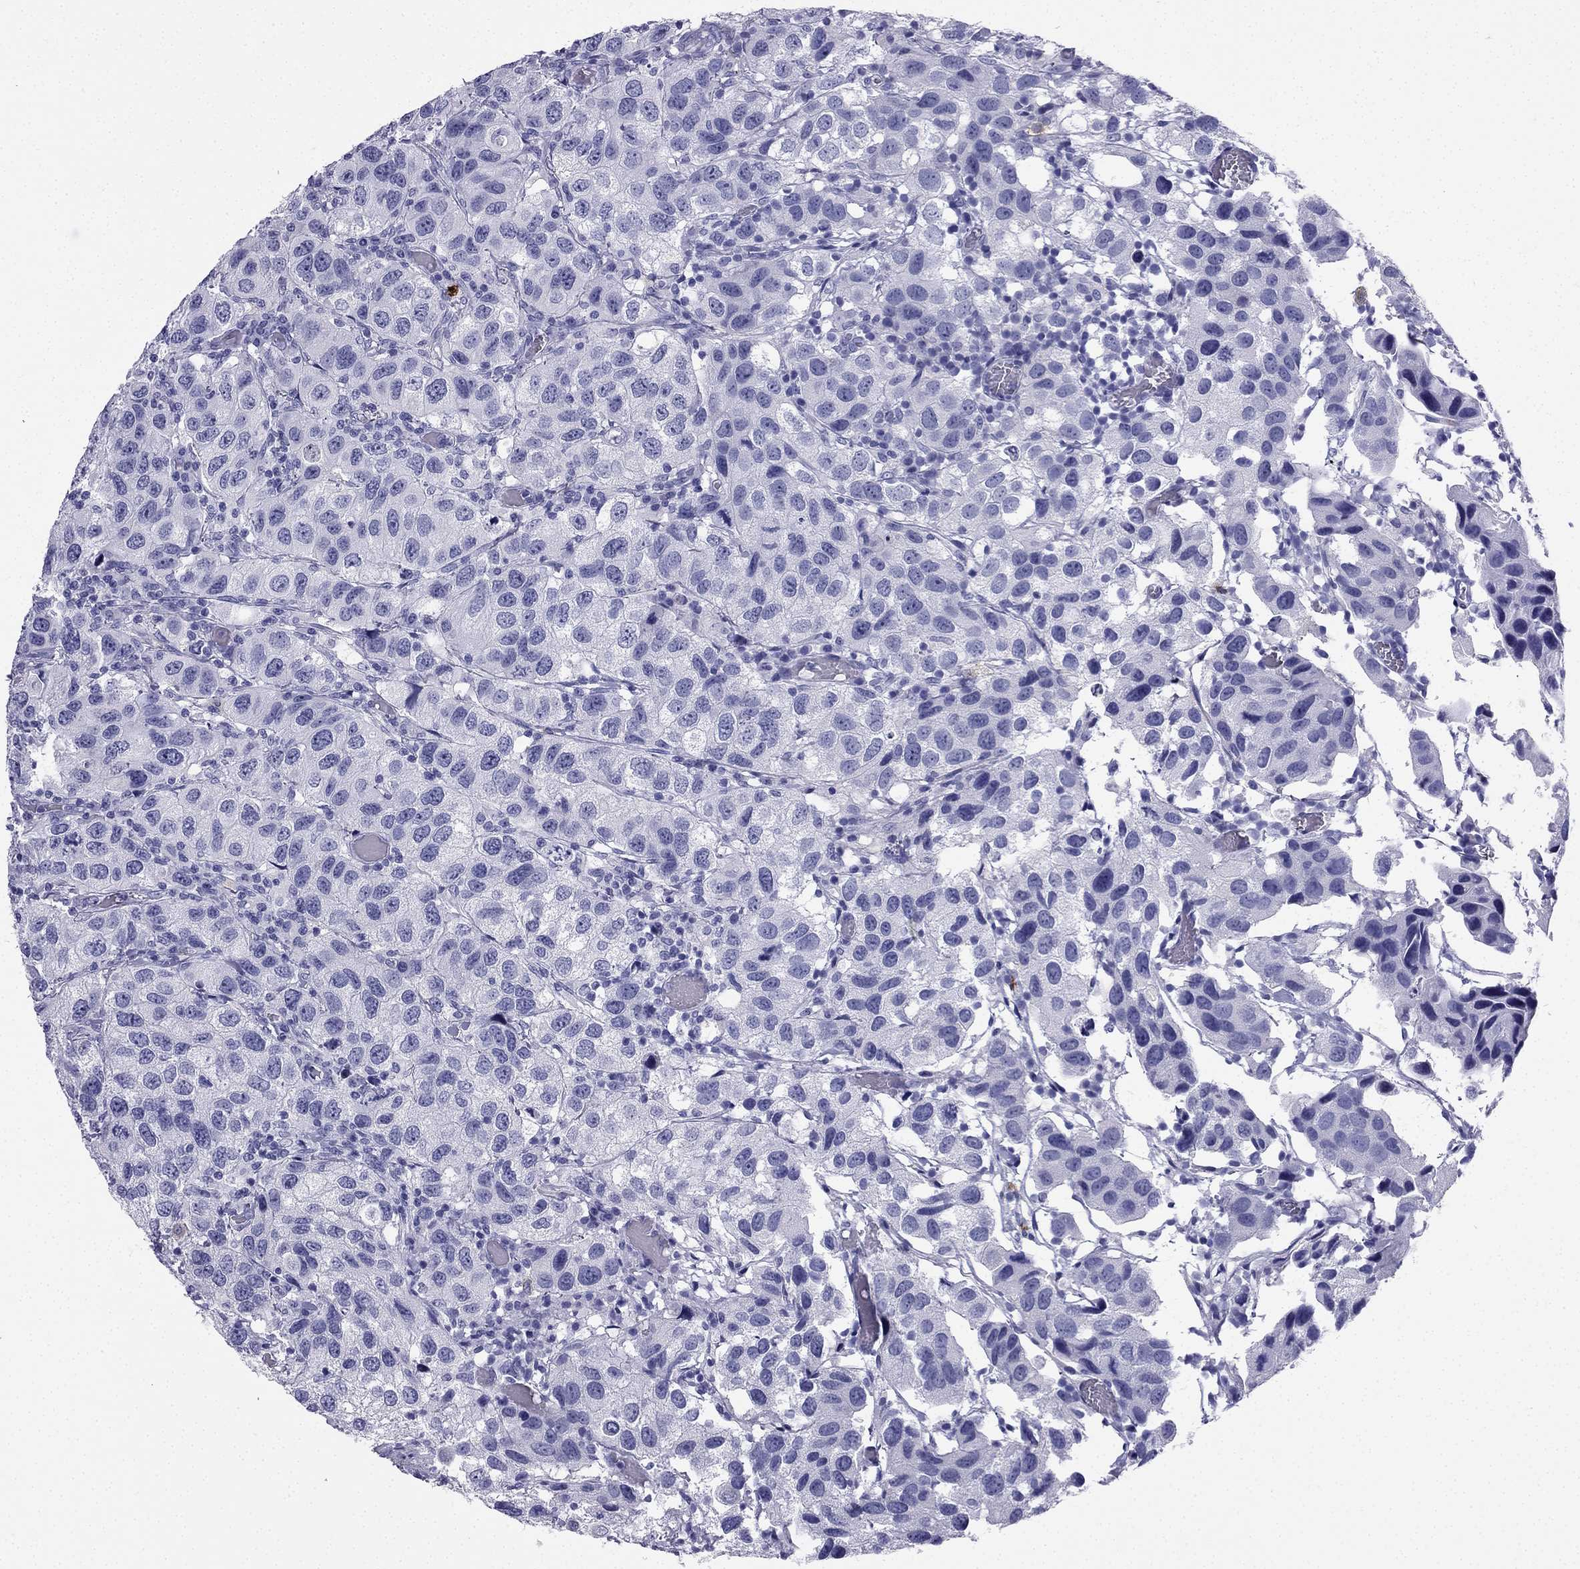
{"staining": {"intensity": "negative", "quantity": "none", "location": "none"}, "tissue": "urothelial cancer", "cell_type": "Tumor cells", "image_type": "cancer", "snomed": [{"axis": "morphology", "description": "Urothelial carcinoma, High grade"}, {"axis": "topography", "description": "Urinary bladder"}], "caption": "High power microscopy image of an immunohistochemistry (IHC) micrograph of urothelial cancer, revealing no significant staining in tumor cells.", "gene": "SLC18A2", "patient": {"sex": "male", "age": 79}}